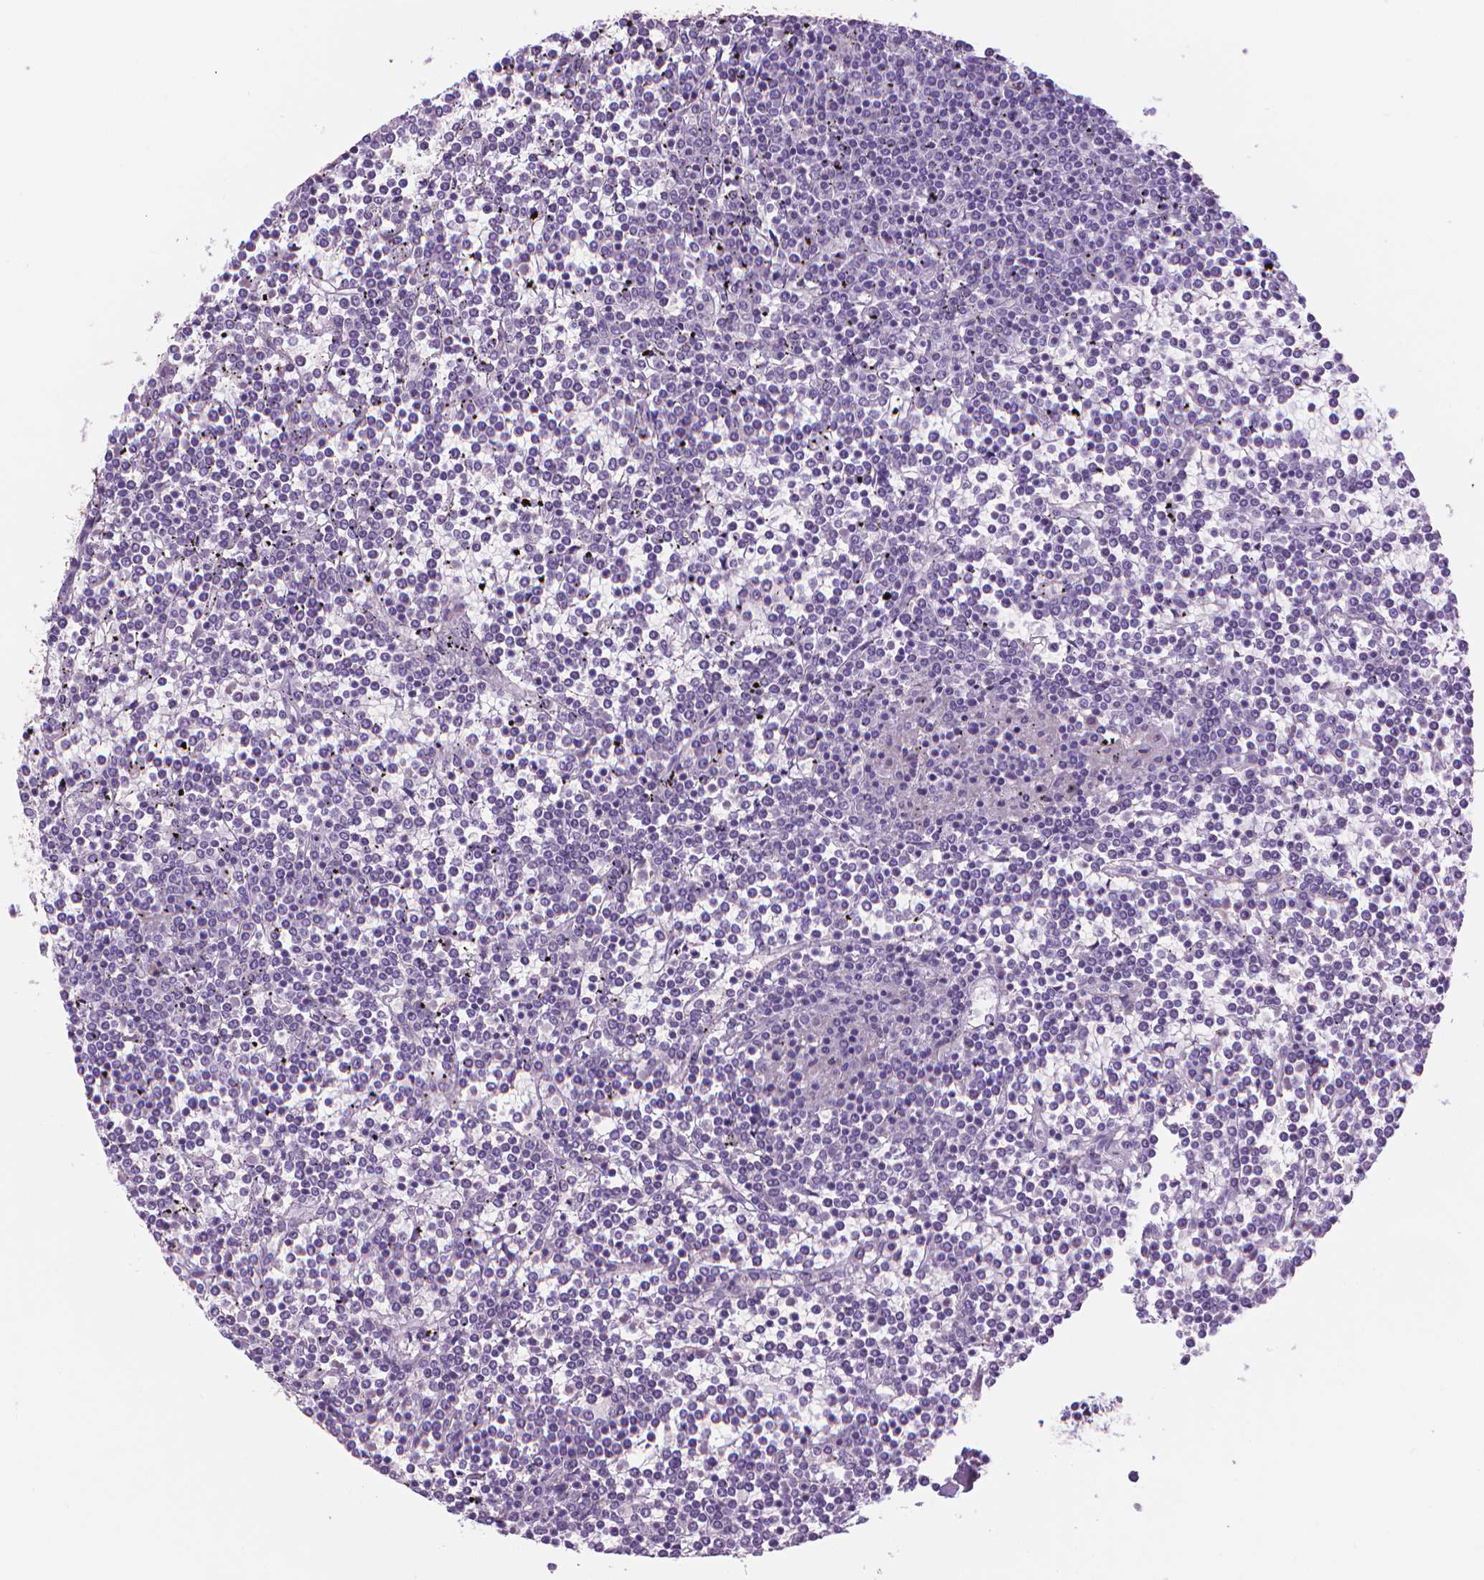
{"staining": {"intensity": "negative", "quantity": "none", "location": "none"}, "tissue": "lymphoma", "cell_type": "Tumor cells", "image_type": "cancer", "snomed": [{"axis": "morphology", "description": "Malignant lymphoma, non-Hodgkin's type, Low grade"}, {"axis": "topography", "description": "Spleen"}], "caption": "The micrograph shows no significant expression in tumor cells of malignant lymphoma, non-Hodgkin's type (low-grade). (DAB immunohistochemistry (IHC) visualized using brightfield microscopy, high magnification).", "gene": "TNNI2", "patient": {"sex": "female", "age": 19}}